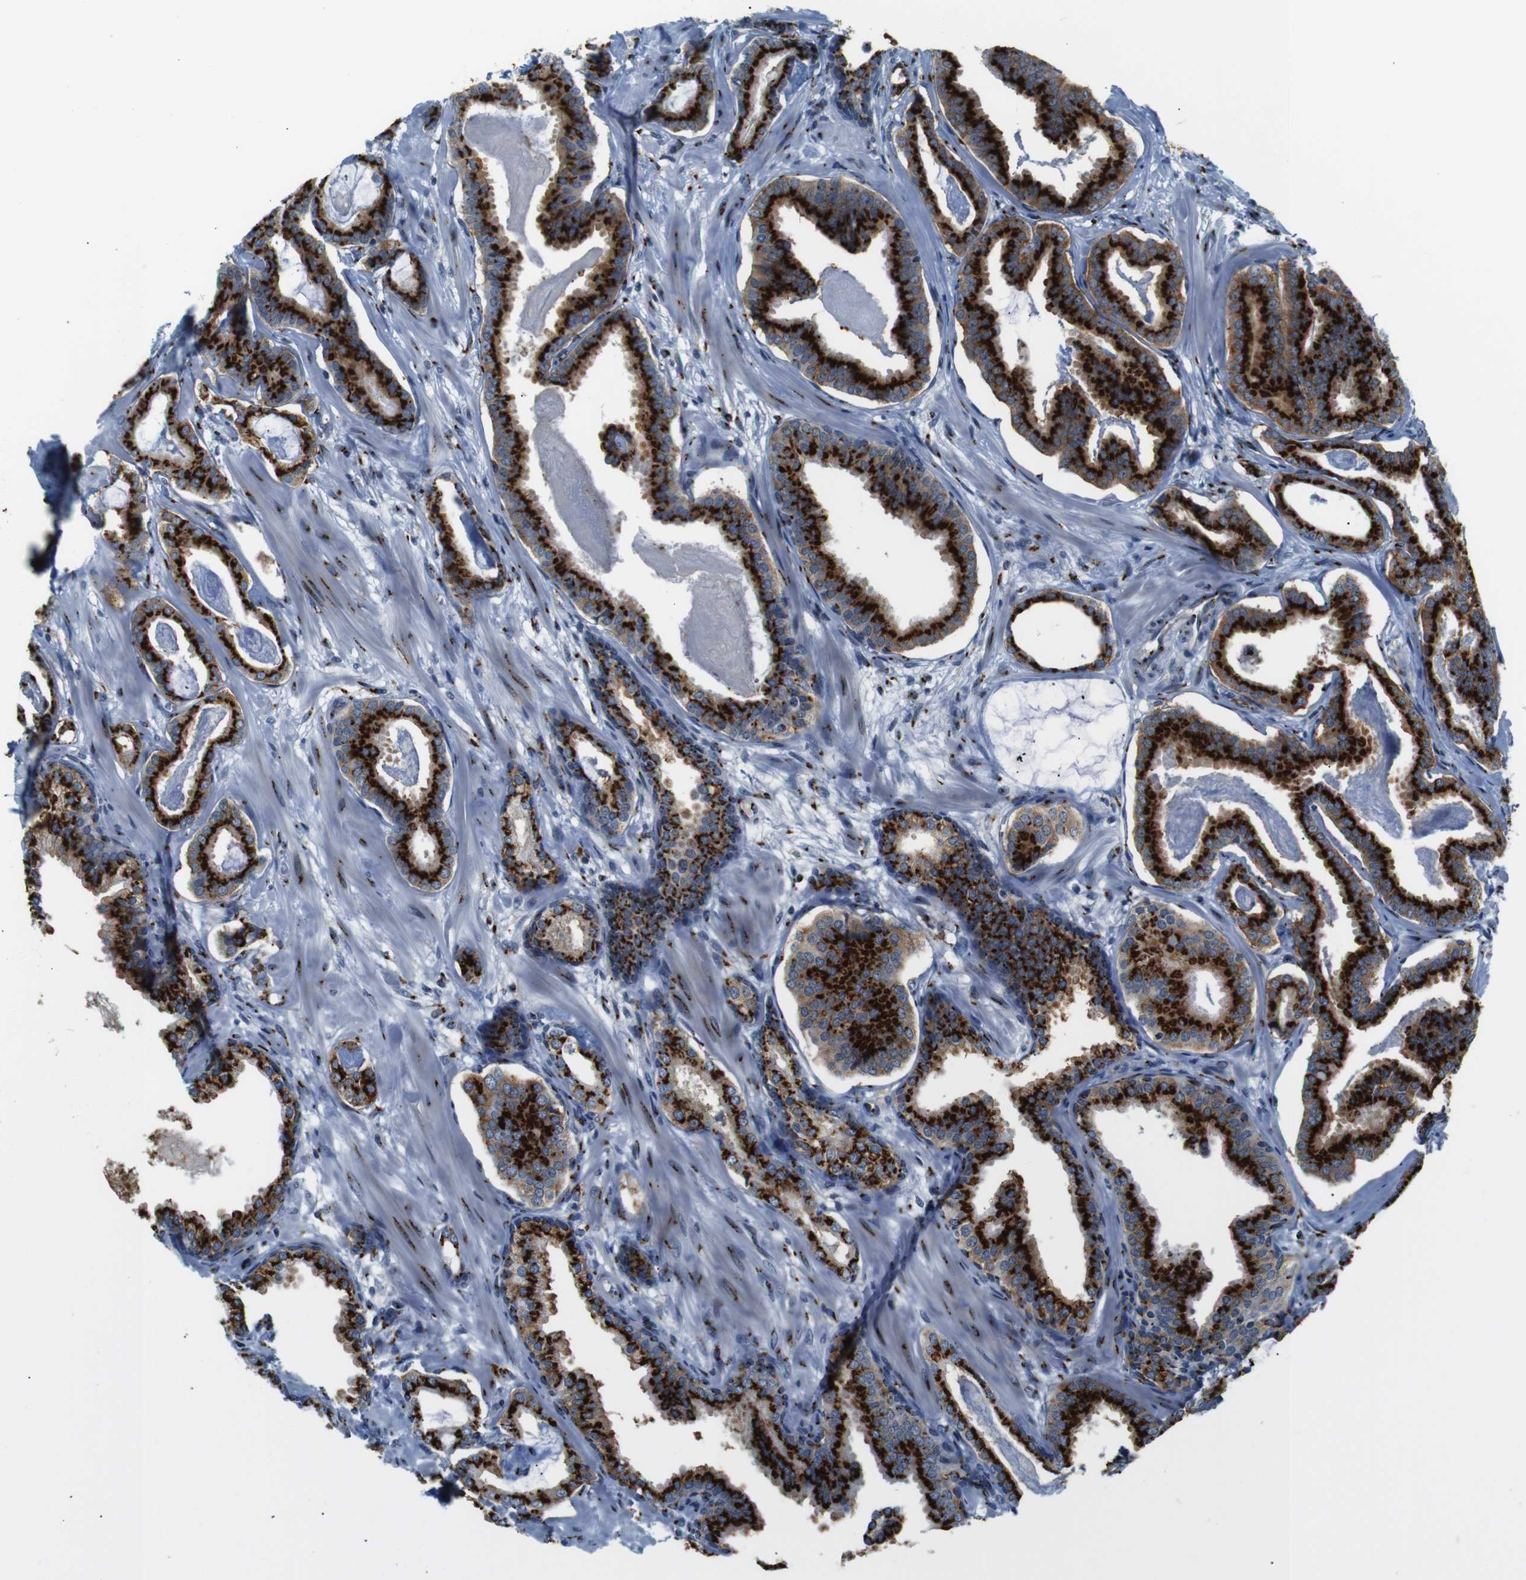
{"staining": {"intensity": "strong", "quantity": ">75%", "location": "cytoplasmic/membranous"}, "tissue": "prostate cancer", "cell_type": "Tumor cells", "image_type": "cancer", "snomed": [{"axis": "morphology", "description": "Adenocarcinoma, Low grade"}, {"axis": "topography", "description": "Prostate"}], "caption": "This micrograph exhibits prostate cancer stained with immunohistochemistry (IHC) to label a protein in brown. The cytoplasmic/membranous of tumor cells show strong positivity for the protein. Nuclei are counter-stained blue.", "gene": "TGOLN2", "patient": {"sex": "male", "age": 53}}